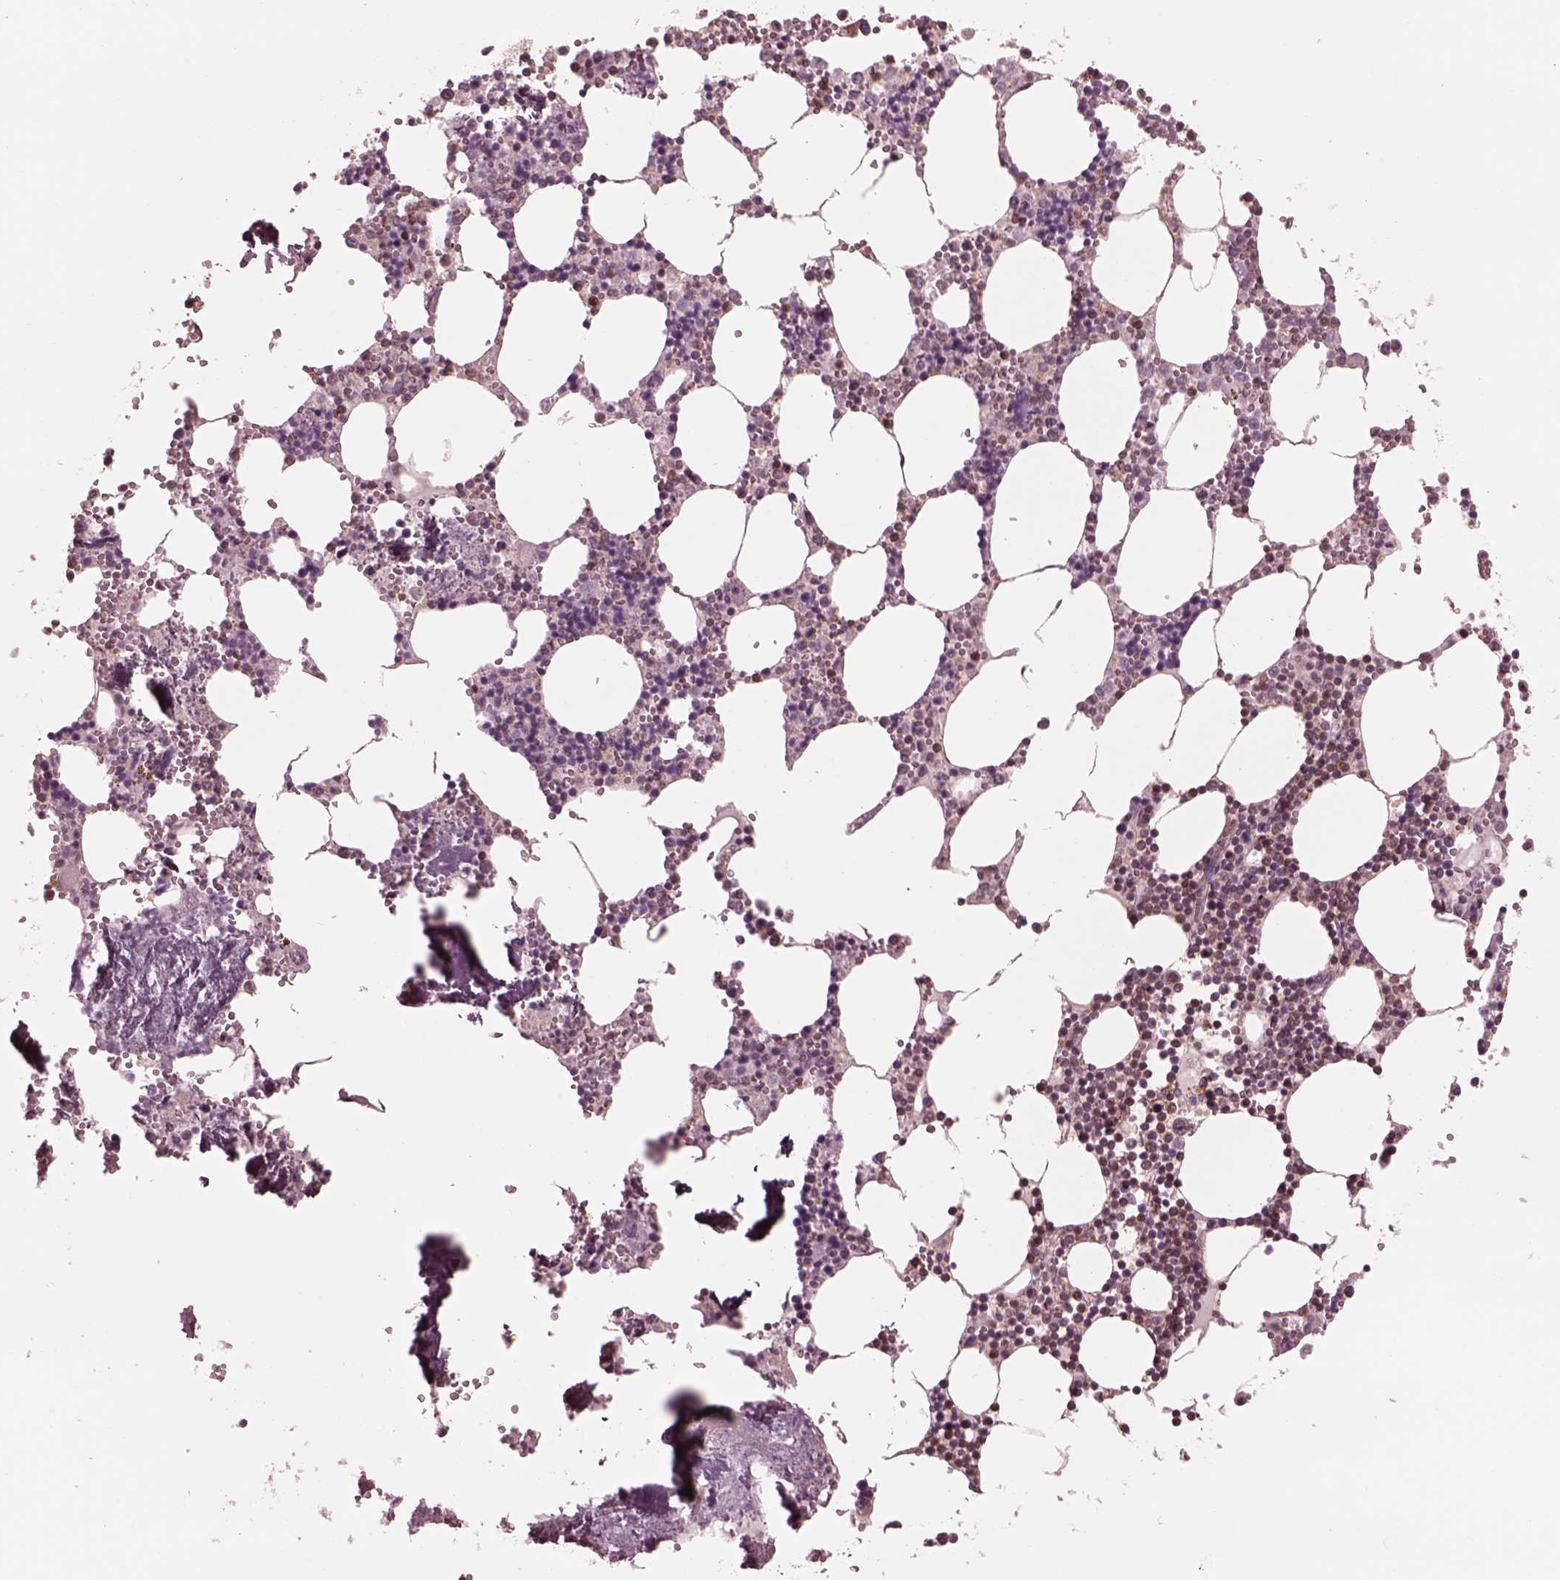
{"staining": {"intensity": "moderate", "quantity": "<25%", "location": "cytoplasmic/membranous"}, "tissue": "bone marrow", "cell_type": "Hematopoietic cells", "image_type": "normal", "snomed": [{"axis": "morphology", "description": "Normal tissue, NOS"}, {"axis": "topography", "description": "Bone marrow"}], "caption": "A high-resolution histopathology image shows immunohistochemistry (IHC) staining of normal bone marrow, which shows moderate cytoplasmic/membranous positivity in about <25% of hematopoietic cells.", "gene": "STK33", "patient": {"sex": "male", "age": 54}}